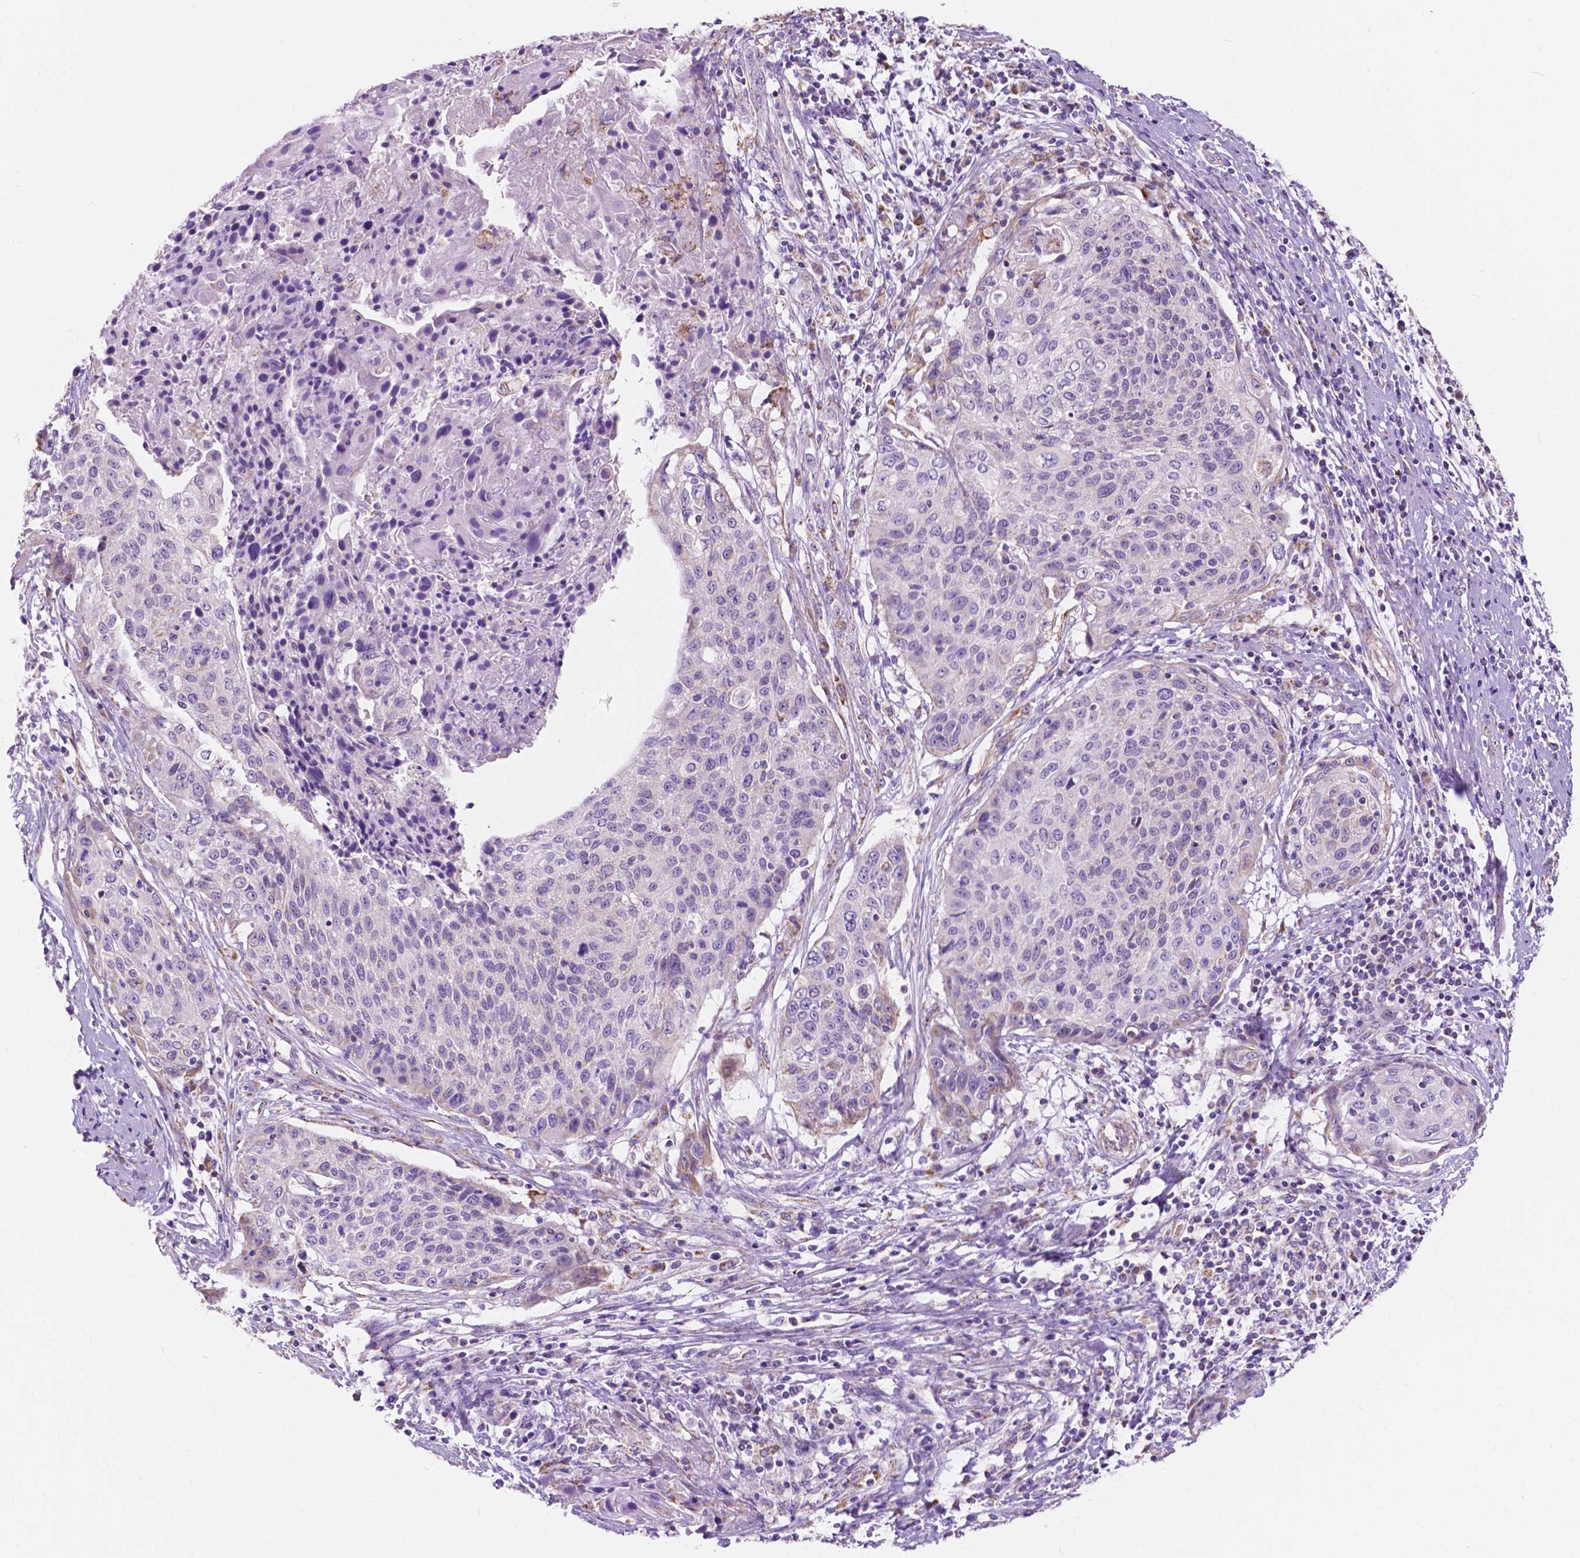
{"staining": {"intensity": "negative", "quantity": "none", "location": "none"}, "tissue": "cervical cancer", "cell_type": "Tumor cells", "image_type": "cancer", "snomed": [{"axis": "morphology", "description": "Squamous cell carcinoma, NOS"}, {"axis": "topography", "description": "Cervix"}], "caption": "Tumor cells are negative for brown protein staining in cervical cancer (squamous cell carcinoma). Nuclei are stained in blue.", "gene": "TRPV5", "patient": {"sex": "female", "age": 31}}